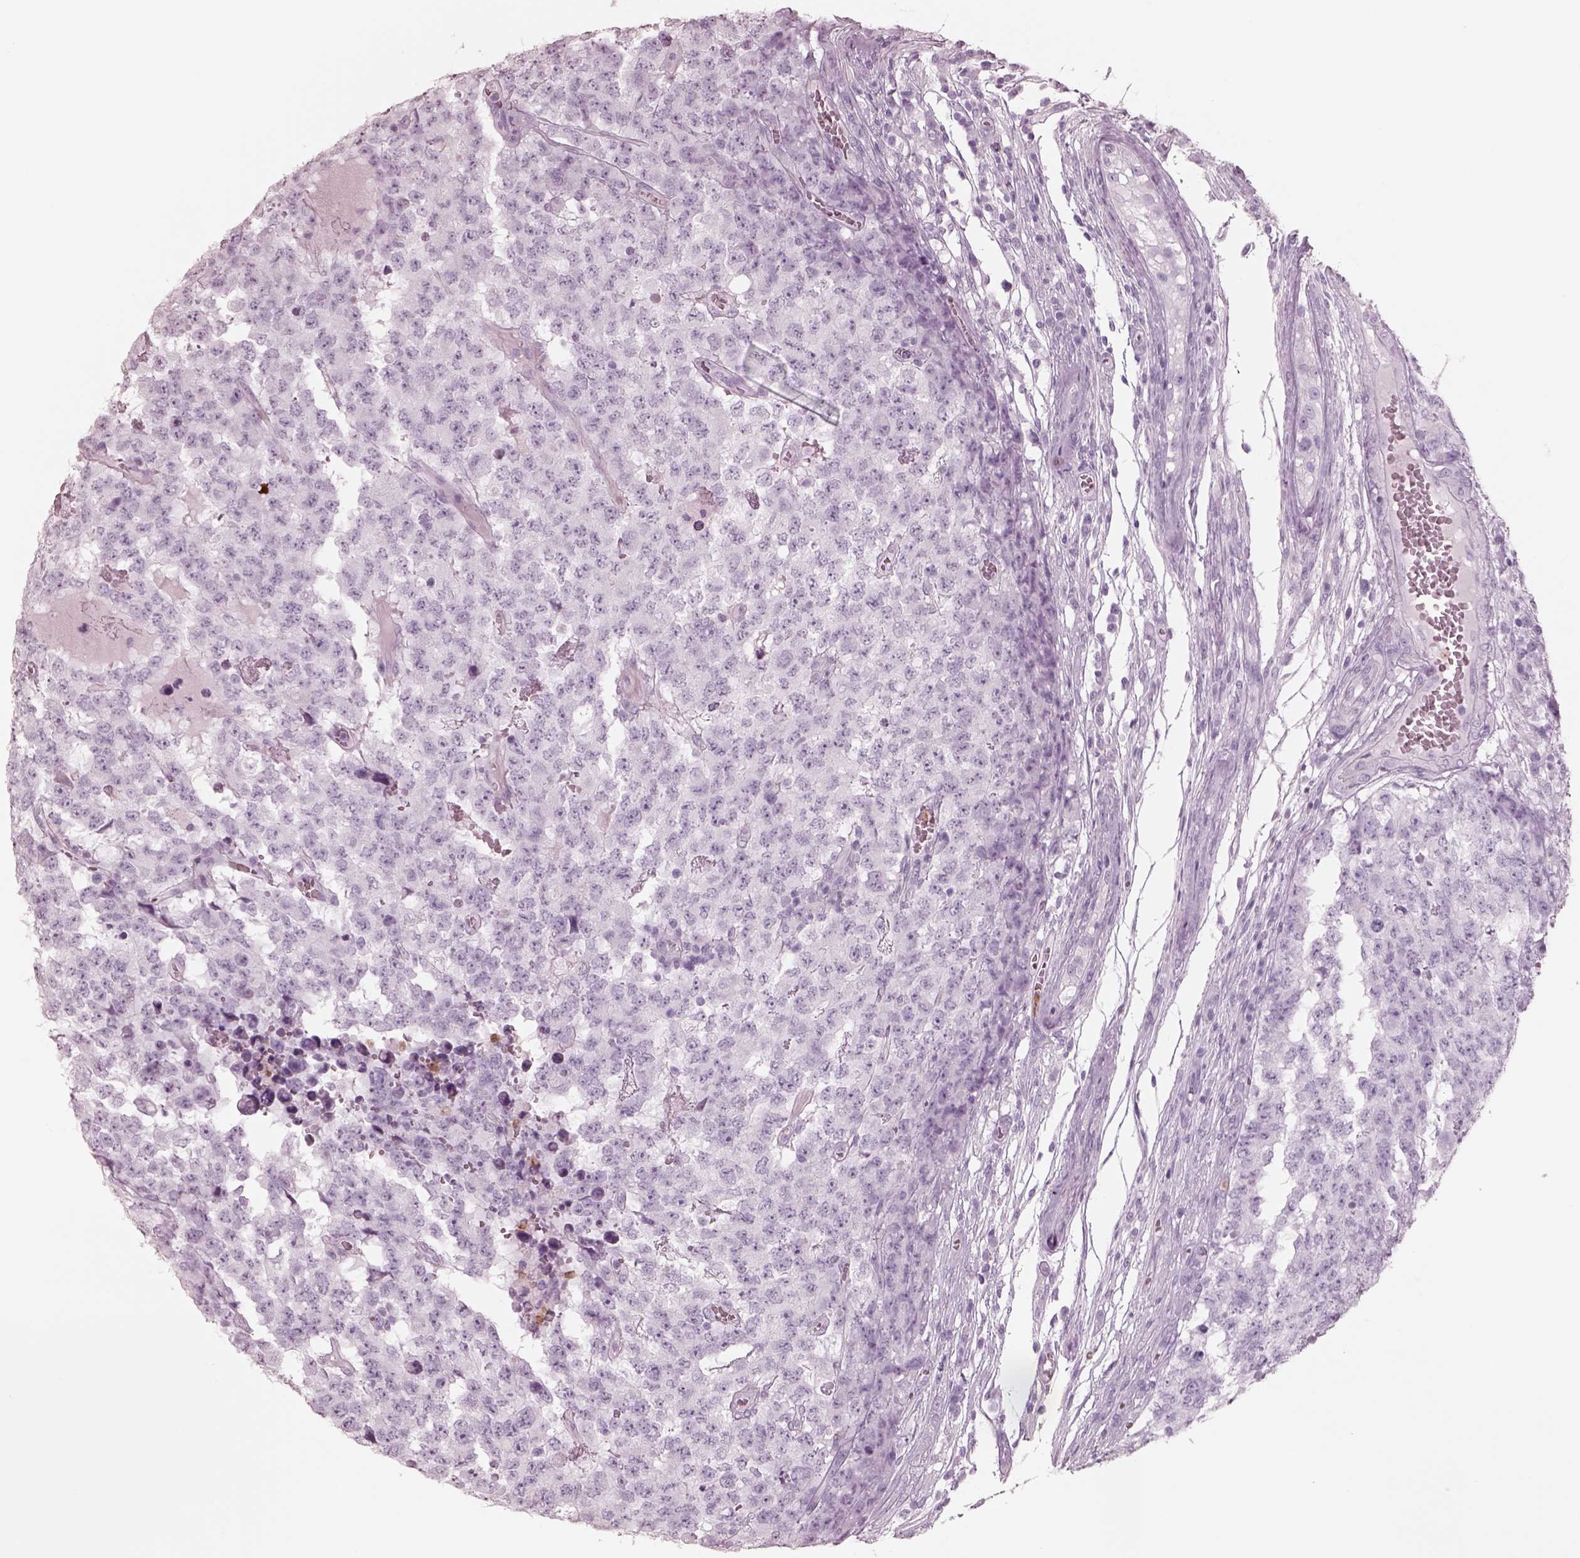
{"staining": {"intensity": "negative", "quantity": "none", "location": "none"}, "tissue": "testis cancer", "cell_type": "Tumor cells", "image_type": "cancer", "snomed": [{"axis": "morphology", "description": "Carcinoma, Embryonal, NOS"}, {"axis": "topography", "description": "Testis"}], "caption": "The image reveals no significant staining in tumor cells of testis embryonal carcinoma. (DAB (3,3'-diaminobenzidine) immunohistochemistry visualized using brightfield microscopy, high magnification).", "gene": "ELANE", "patient": {"sex": "male", "age": 23}}